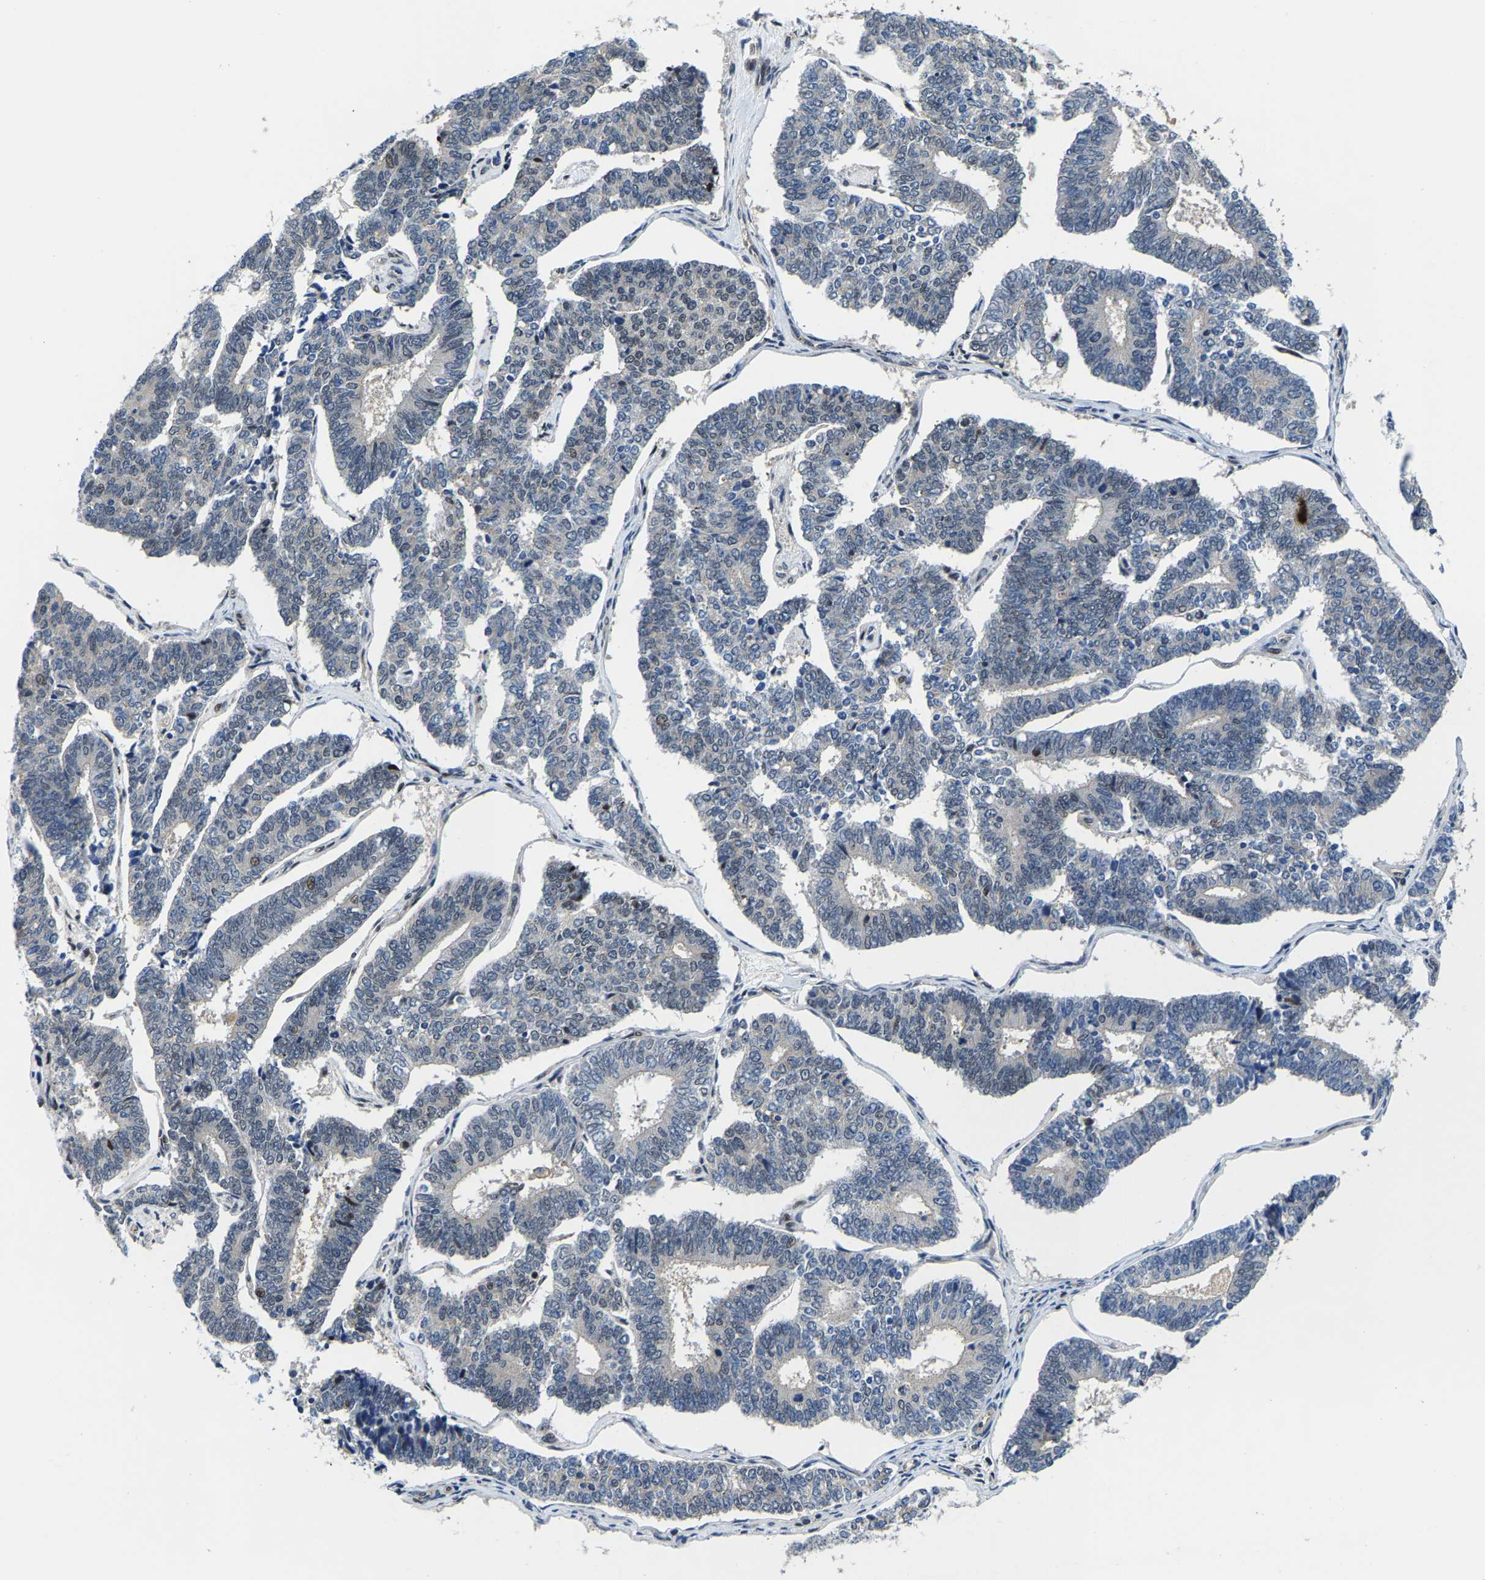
{"staining": {"intensity": "negative", "quantity": "none", "location": "none"}, "tissue": "endometrial cancer", "cell_type": "Tumor cells", "image_type": "cancer", "snomed": [{"axis": "morphology", "description": "Adenocarcinoma, NOS"}, {"axis": "topography", "description": "Endometrium"}], "caption": "This is an immunohistochemistry micrograph of endometrial cancer. There is no staining in tumor cells.", "gene": "GTPBP10", "patient": {"sex": "female", "age": 70}}